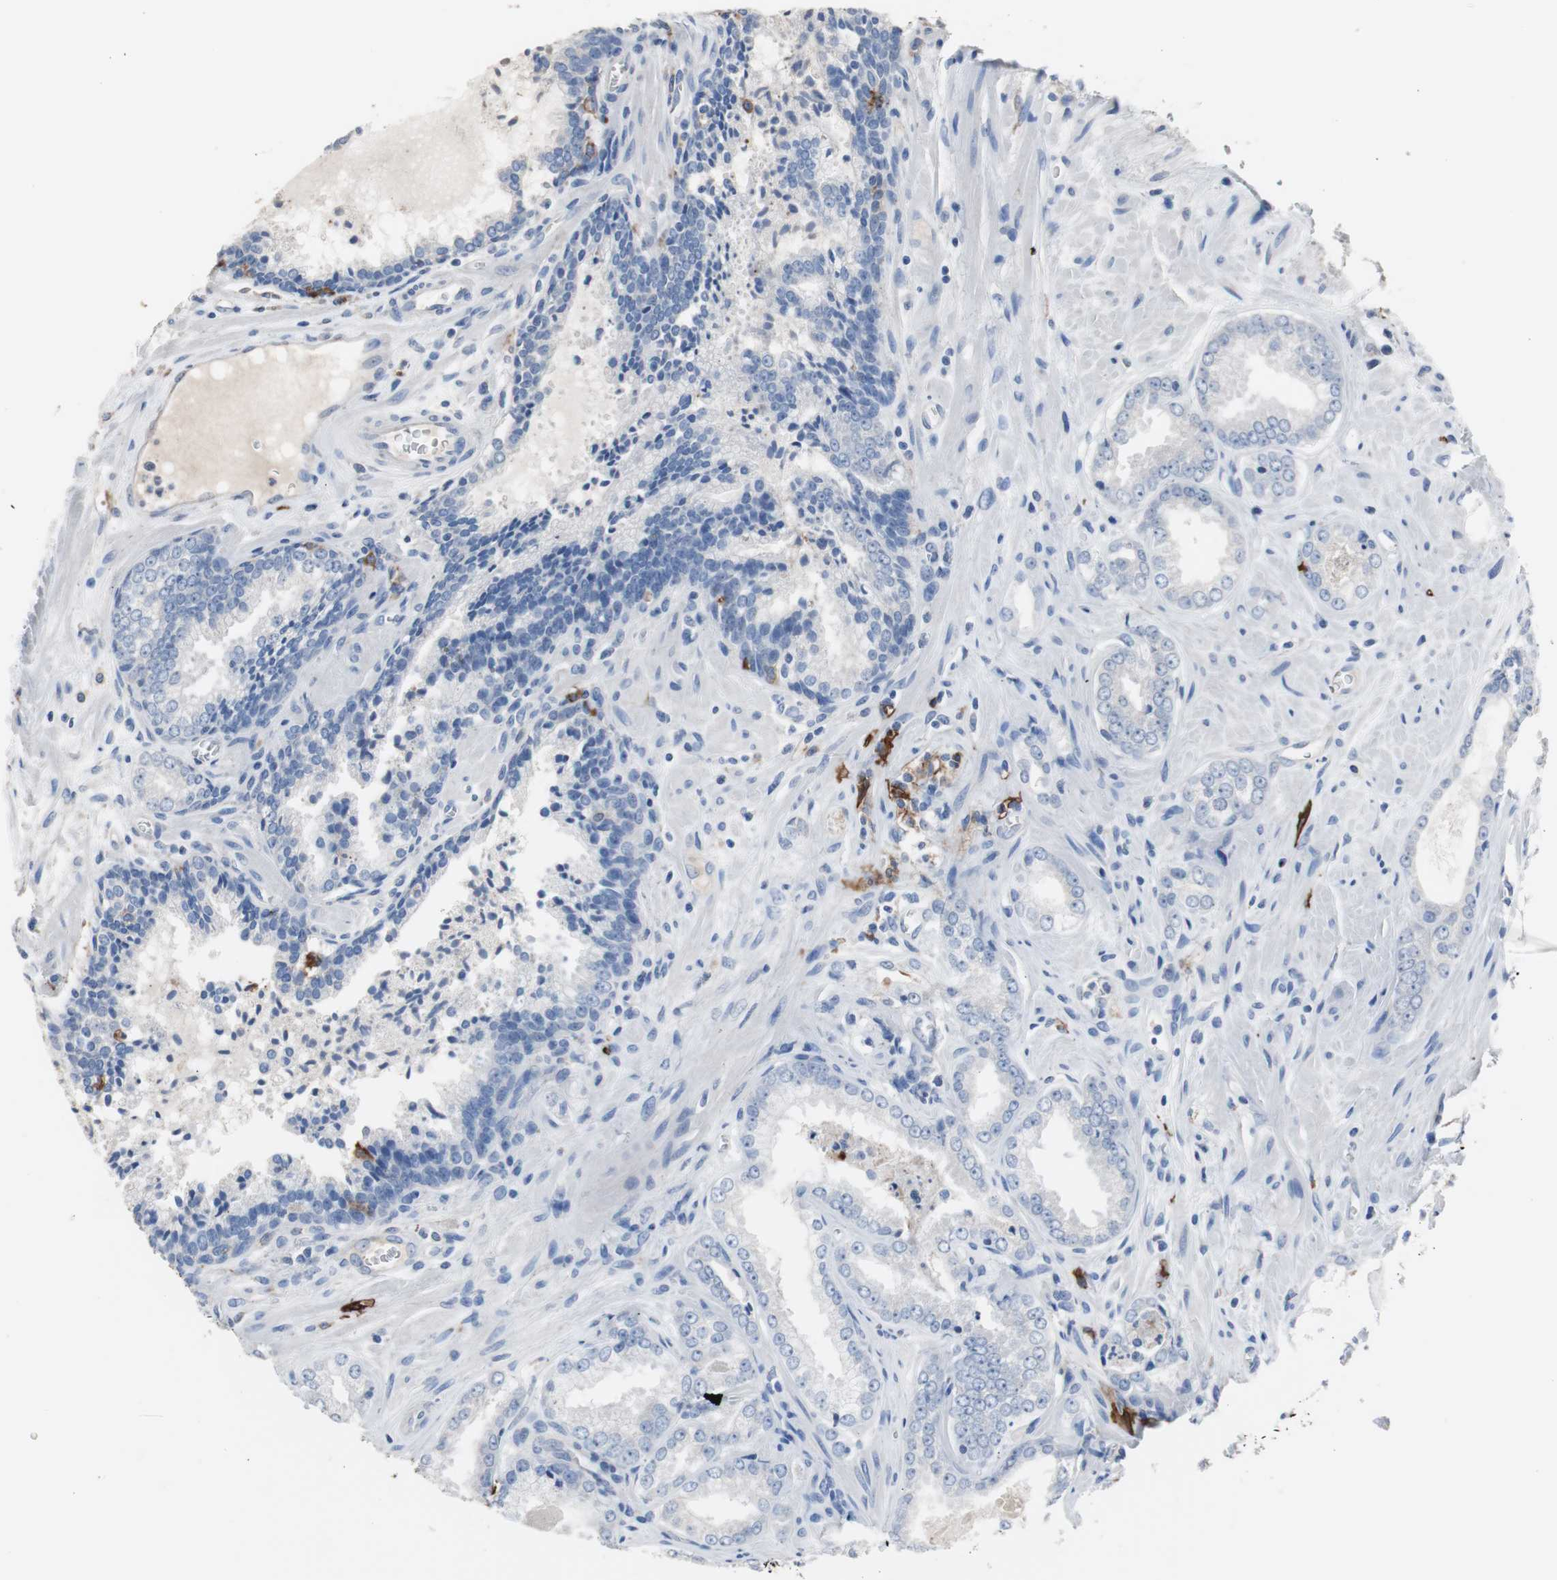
{"staining": {"intensity": "negative", "quantity": "none", "location": "none"}, "tissue": "prostate cancer", "cell_type": "Tumor cells", "image_type": "cancer", "snomed": [{"axis": "morphology", "description": "Adenocarcinoma, Low grade"}, {"axis": "topography", "description": "Prostate"}], "caption": "Immunohistochemical staining of prostate cancer (adenocarcinoma (low-grade)) shows no significant staining in tumor cells.", "gene": "FCGR2B", "patient": {"sex": "male", "age": 60}}